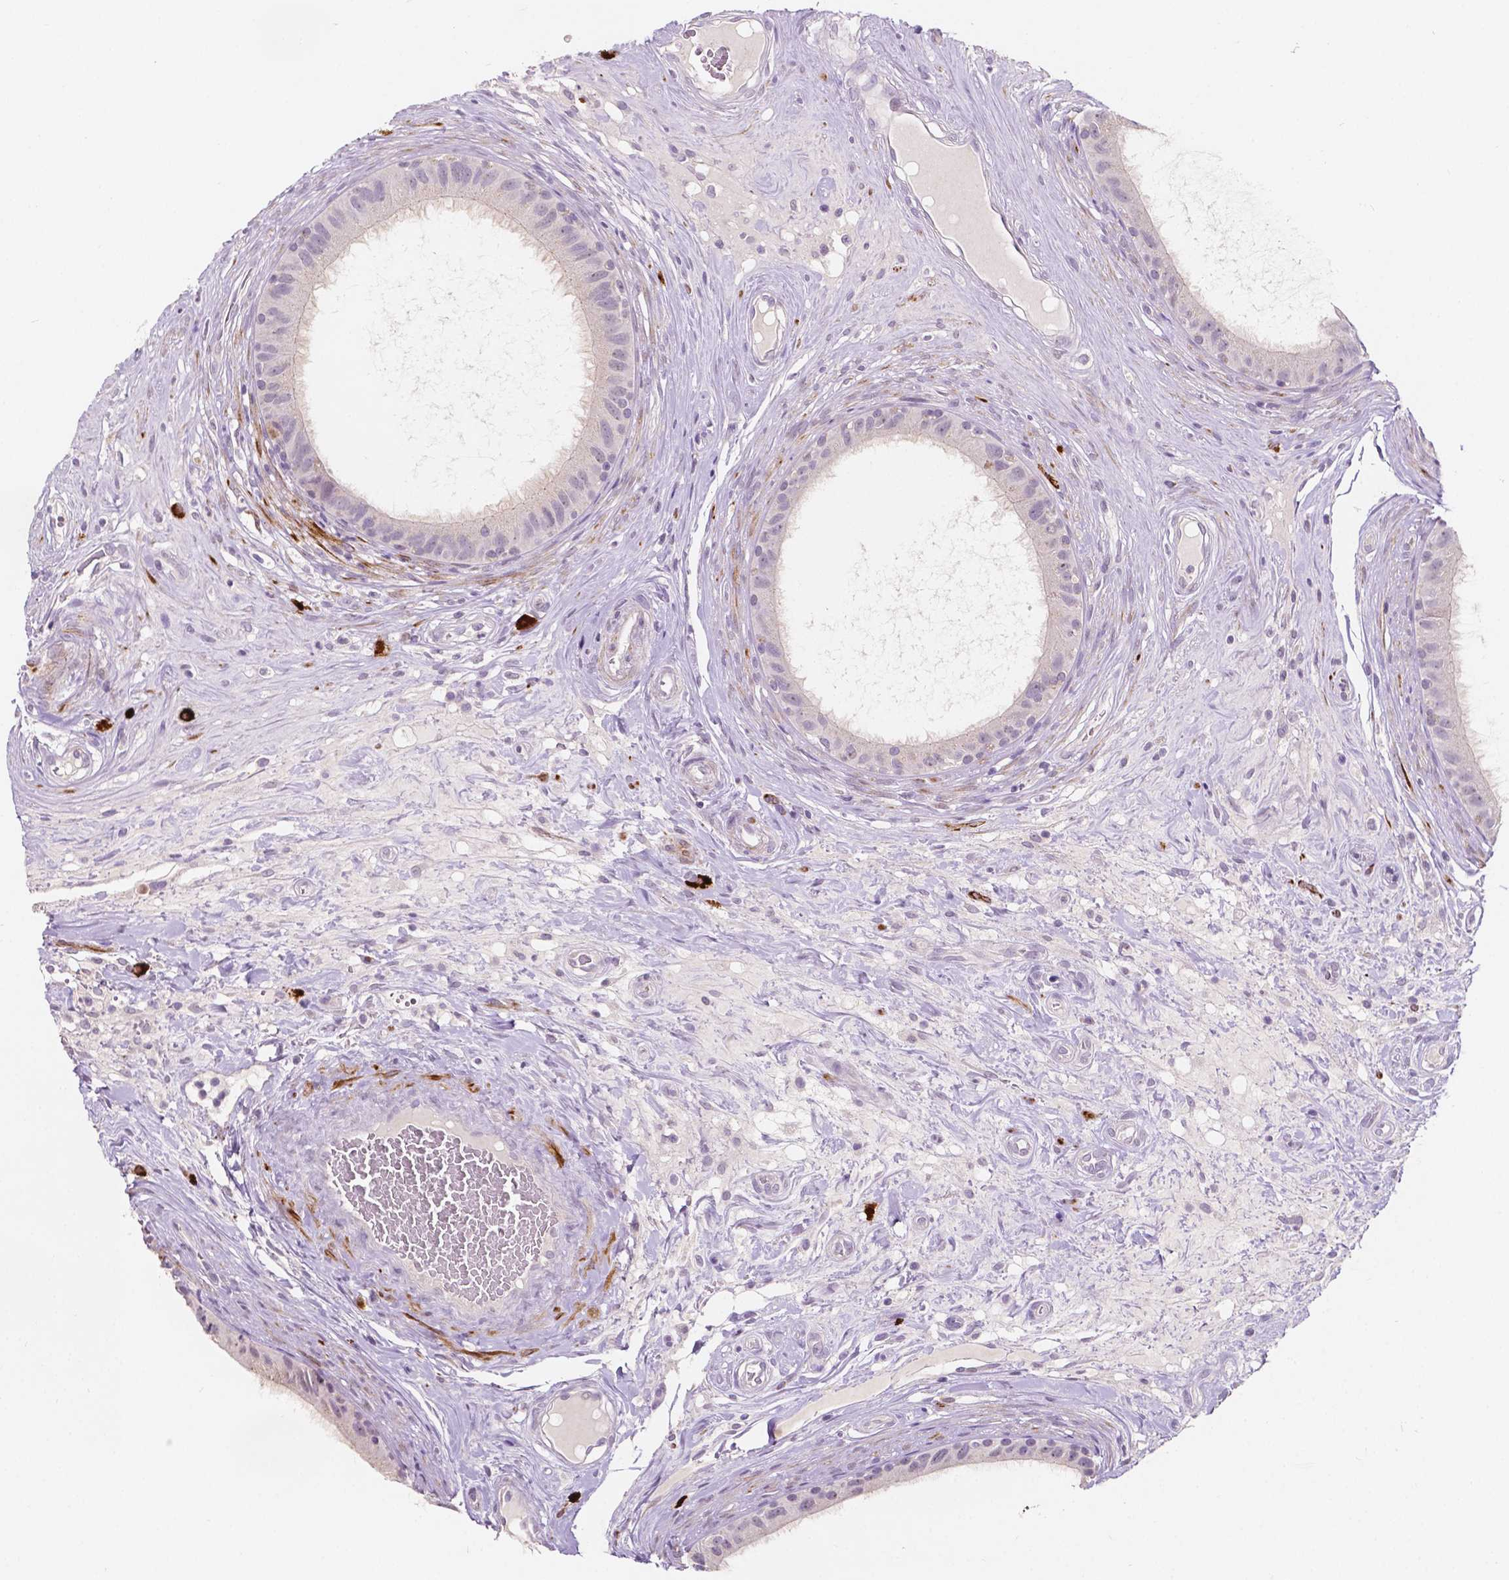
{"staining": {"intensity": "negative", "quantity": "none", "location": "none"}, "tissue": "epididymis", "cell_type": "Glandular cells", "image_type": "normal", "snomed": [{"axis": "morphology", "description": "Normal tissue, NOS"}, {"axis": "topography", "description": "Epididymis"}], "caption": "IHC micrograph of benign epididymis: epididymis stained with DAB reveals no significant protein positivity in glandular cells.", "gene": "SIRT2", "patient": {"sex": "male", "age": 59}}